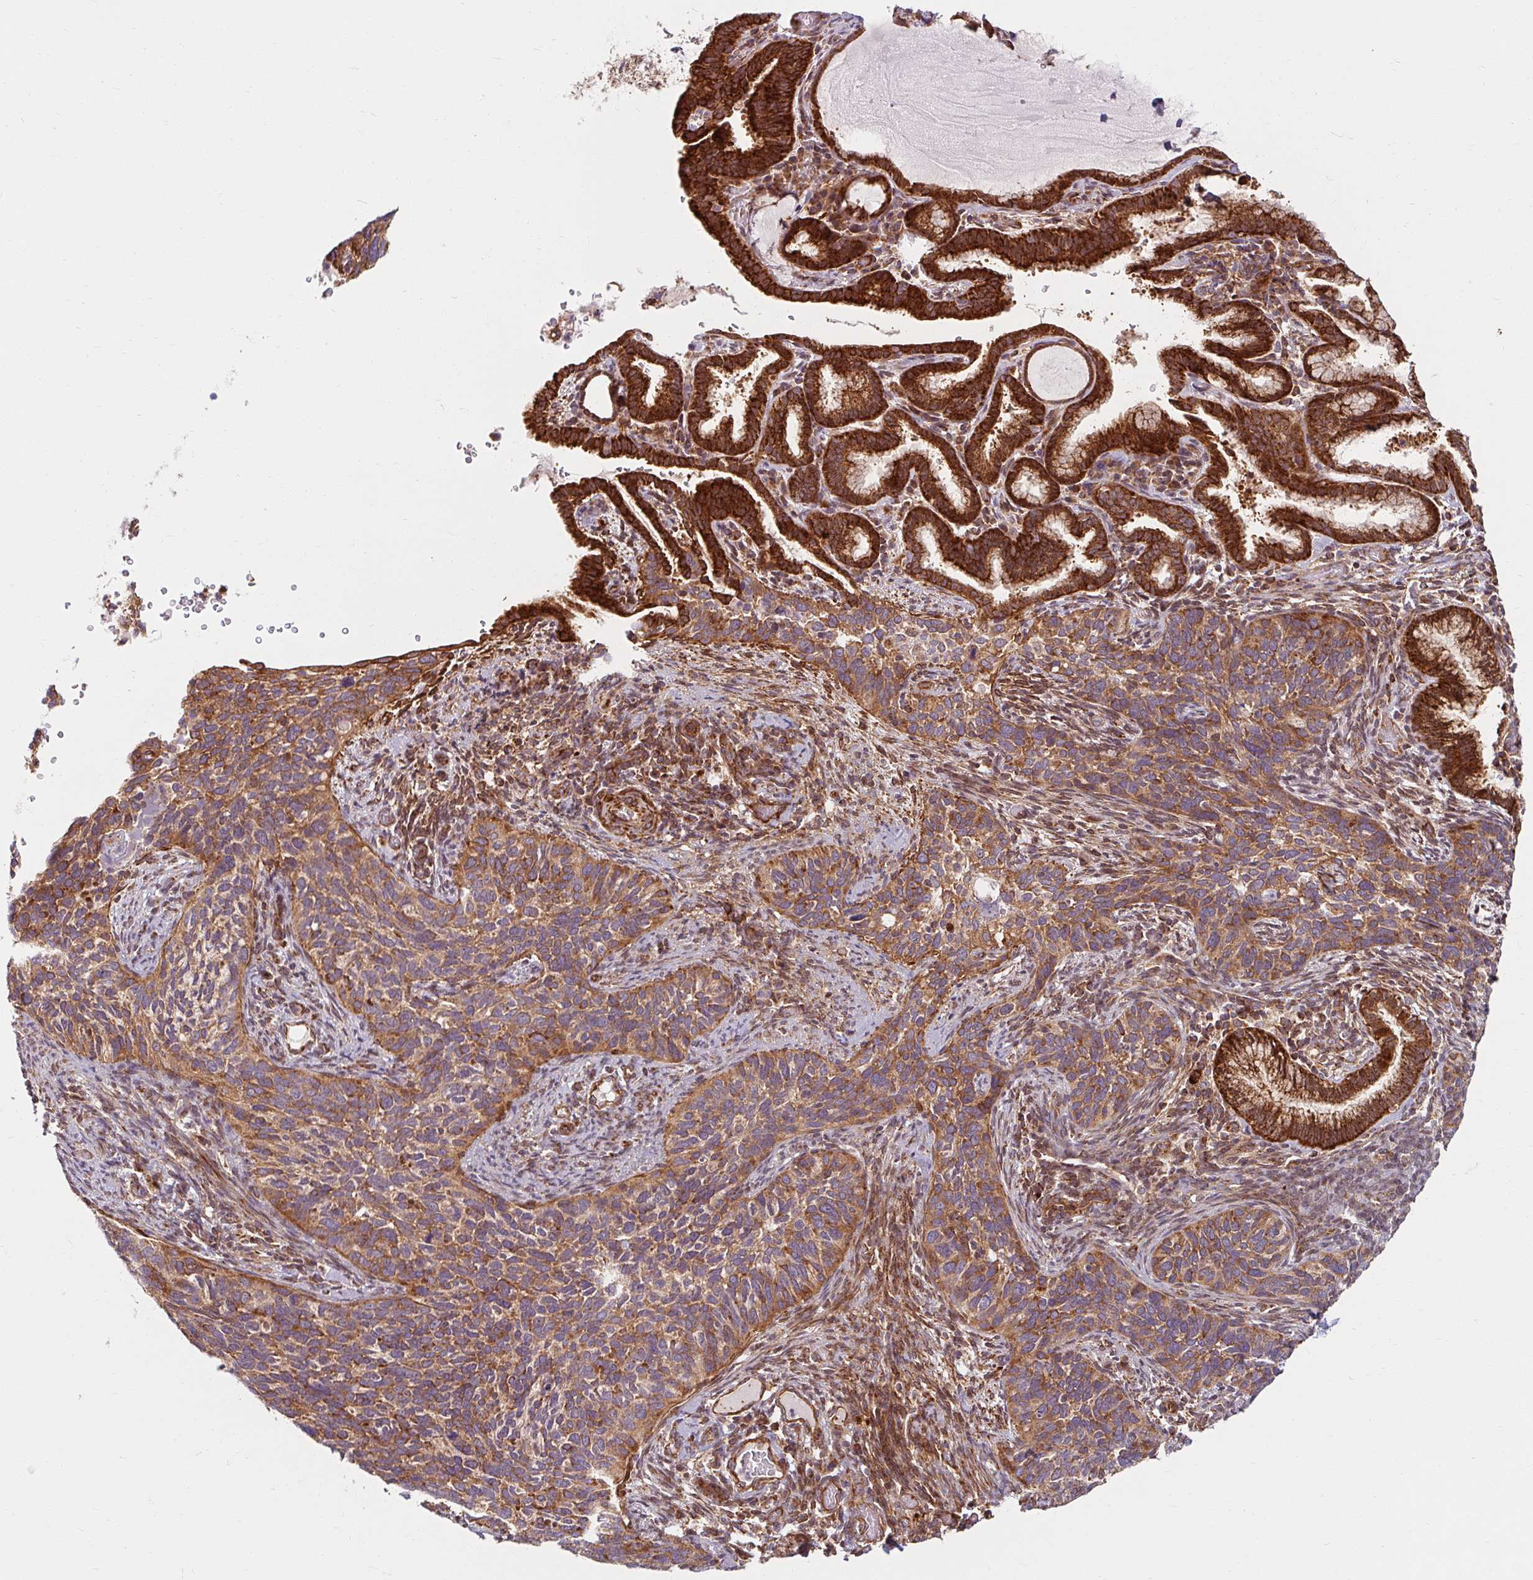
{"staining": {"intensity": "moderate", "quantity": ">75%", "location": "cytoplasmic/membranous"}, "tissue": "cervical cancer", "cell_type": "Tumor cells", "image_type": "cancer", "snomed": [{"axis": "morphology", "description": "Squamous cell carcinoma, NOS"}, {"axis": "topography", "description": "Cervix"}], "caption": "A histopathology image of cervical cancer (squamous cell carcinoma) stained for a protein demonstrates moderate cytoplasmic/membranous brown staining in tumor cells.", "gene": "BTF3", "patient": {"sex": "female", "age": 51}}